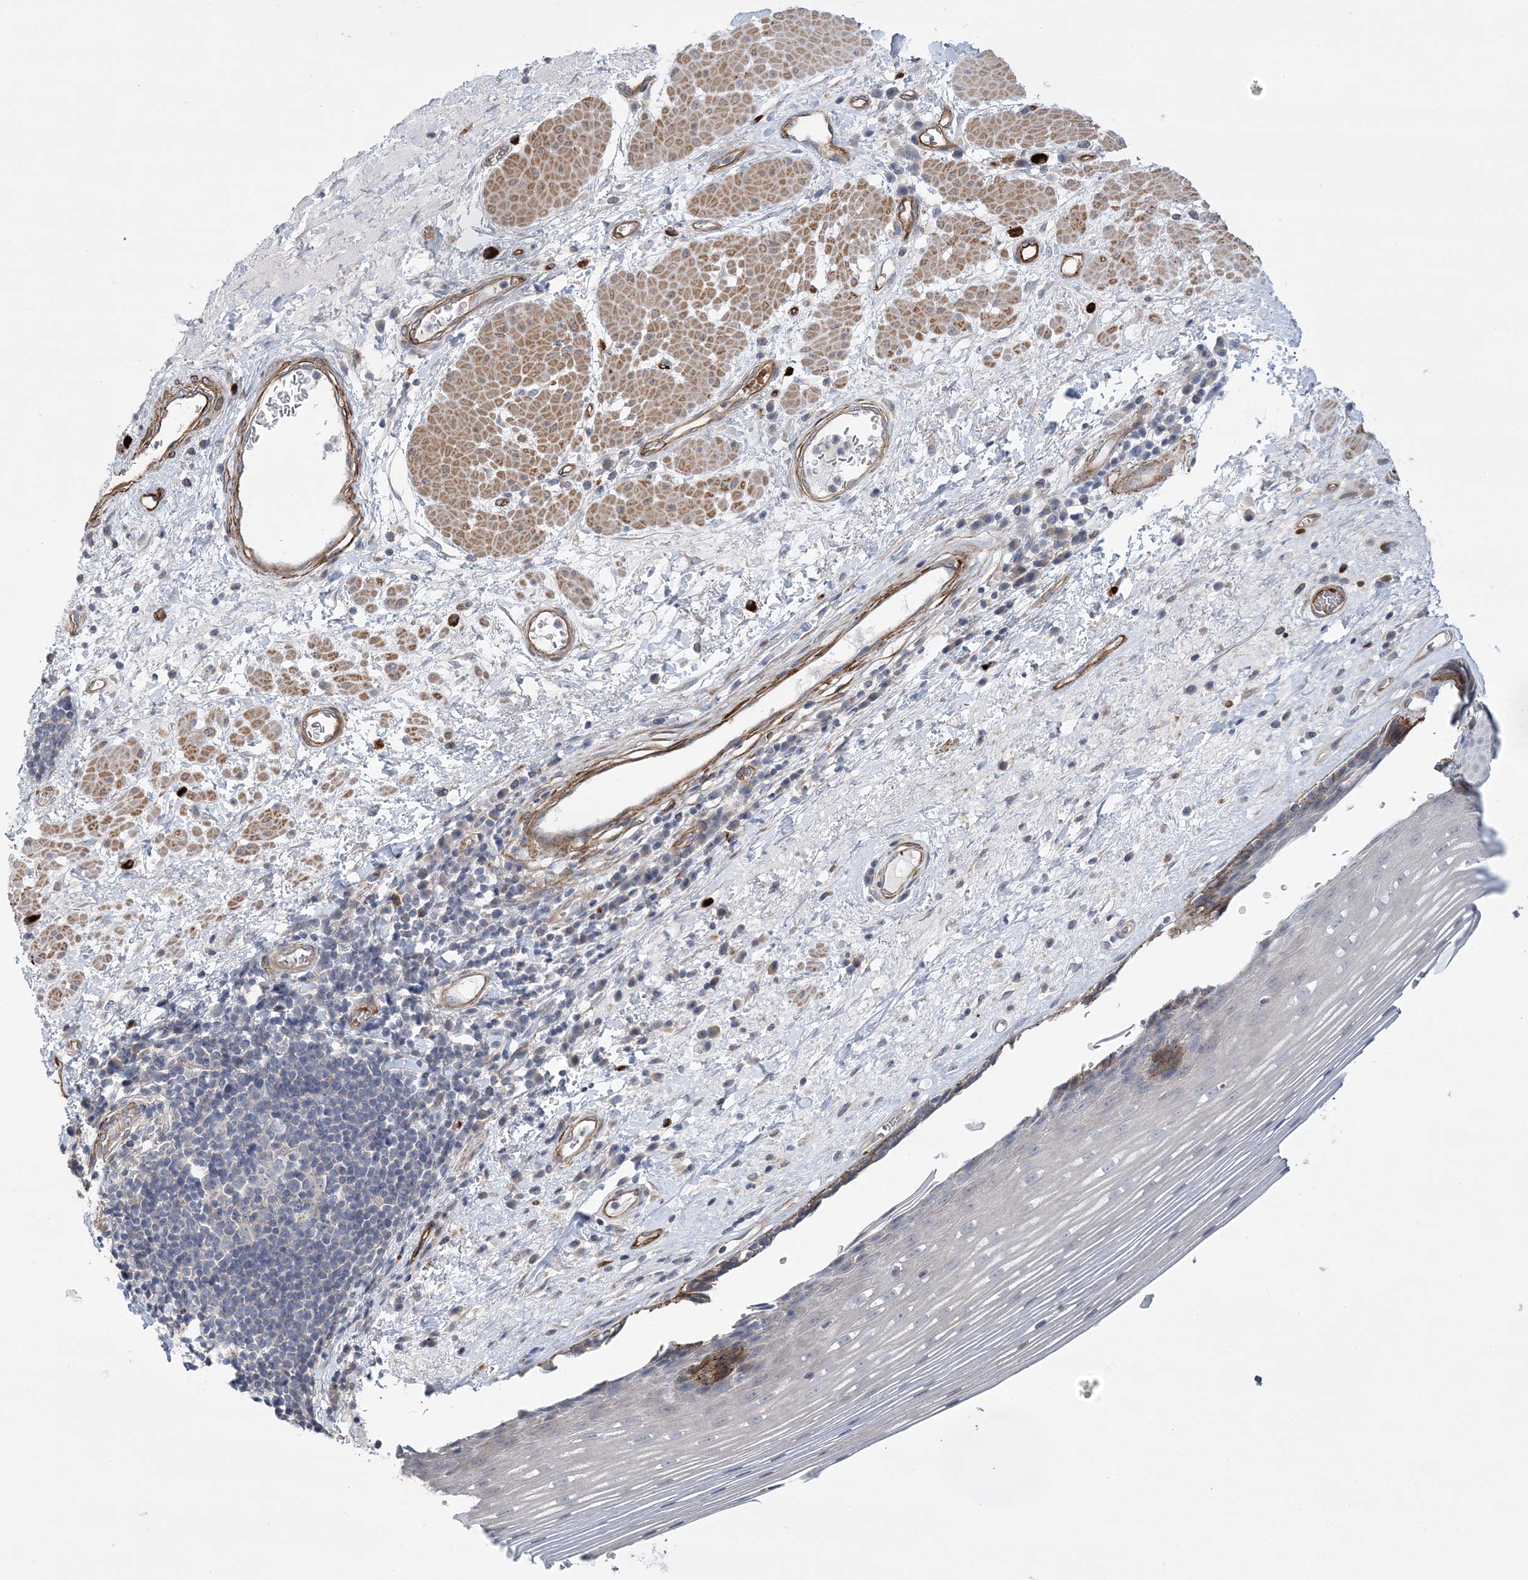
{"staining": {"intensity": "moderate", "quantity": "<25%", "location": "cytoplasmic/membranous"}, "tissue": "esophagus", "cell_type": "Squamous epithelial cells", "image_type": "normal", "snomed": [{"axis": "morphology", "description": "Normal tissue, NOS"}, {"axis": "topography", "description": "Esophagus"}], "caption": "Normal esophagus was stained to show a protein in brown. There is low levels of moderate cytoplasmic/membranous staining in approximately <25% of squamous epithelial cells. The staining was performed using DAB (3,3'-diaminobenzidine) to visualize the protein expression in brown, while the nuclei were stained in blue with hematoxylin (Magnification: 20x).", "gene": "CALN1", "patient": {"sex": "male", "age": 62}}